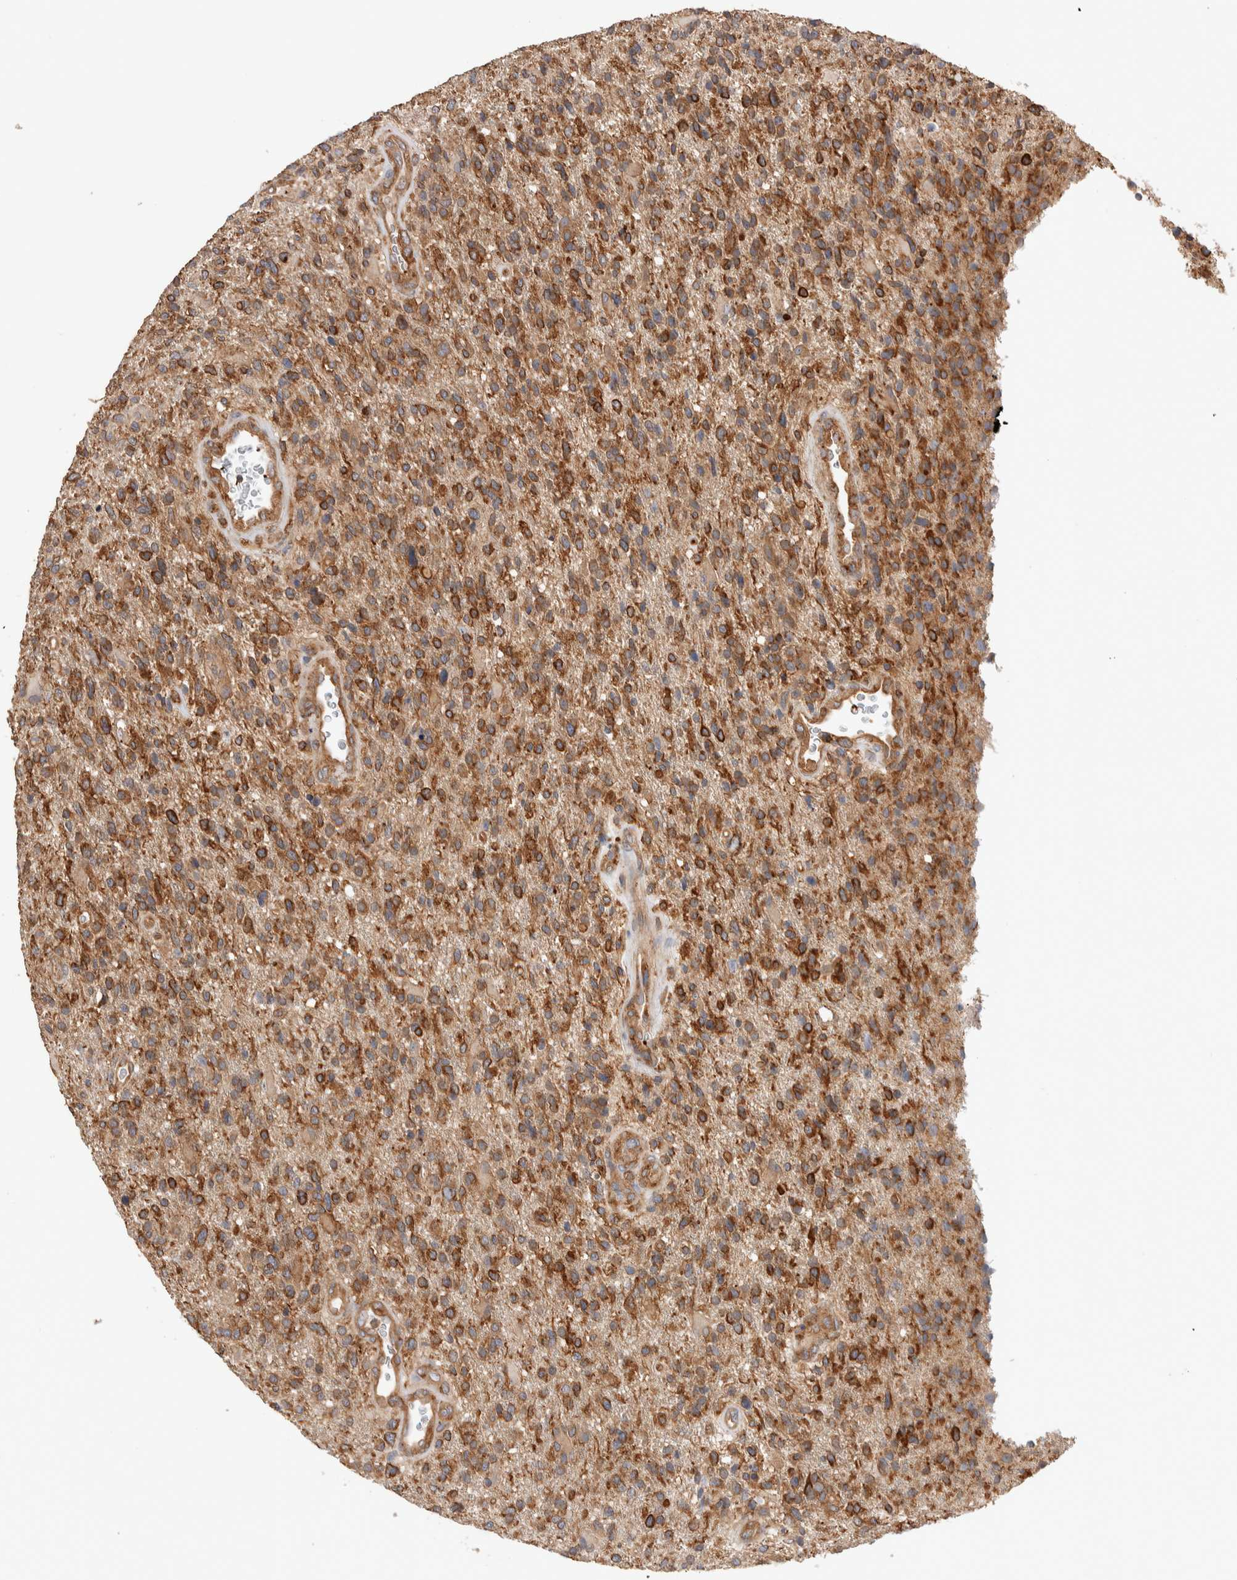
{"staining": {"intensity": "moderate", "quantity": ">75%", "location": "cytoplasmic/membranous"}, "tissue": "glioma", "cell_type": "Tumor cells", "image_type": "cancer", "snomed": [{"axis": "morphology", "description": "Glioma, malignant, High grade"}, {"axis": "topography", "description": "Brain"}], "caption": "Tumor cells show medium levels of moderate cytoplasmic/membranous positivity in about >75% of cells in glioma.", "gene": "DEPTOR", "patient": {"sex": "male", "age": 72}}